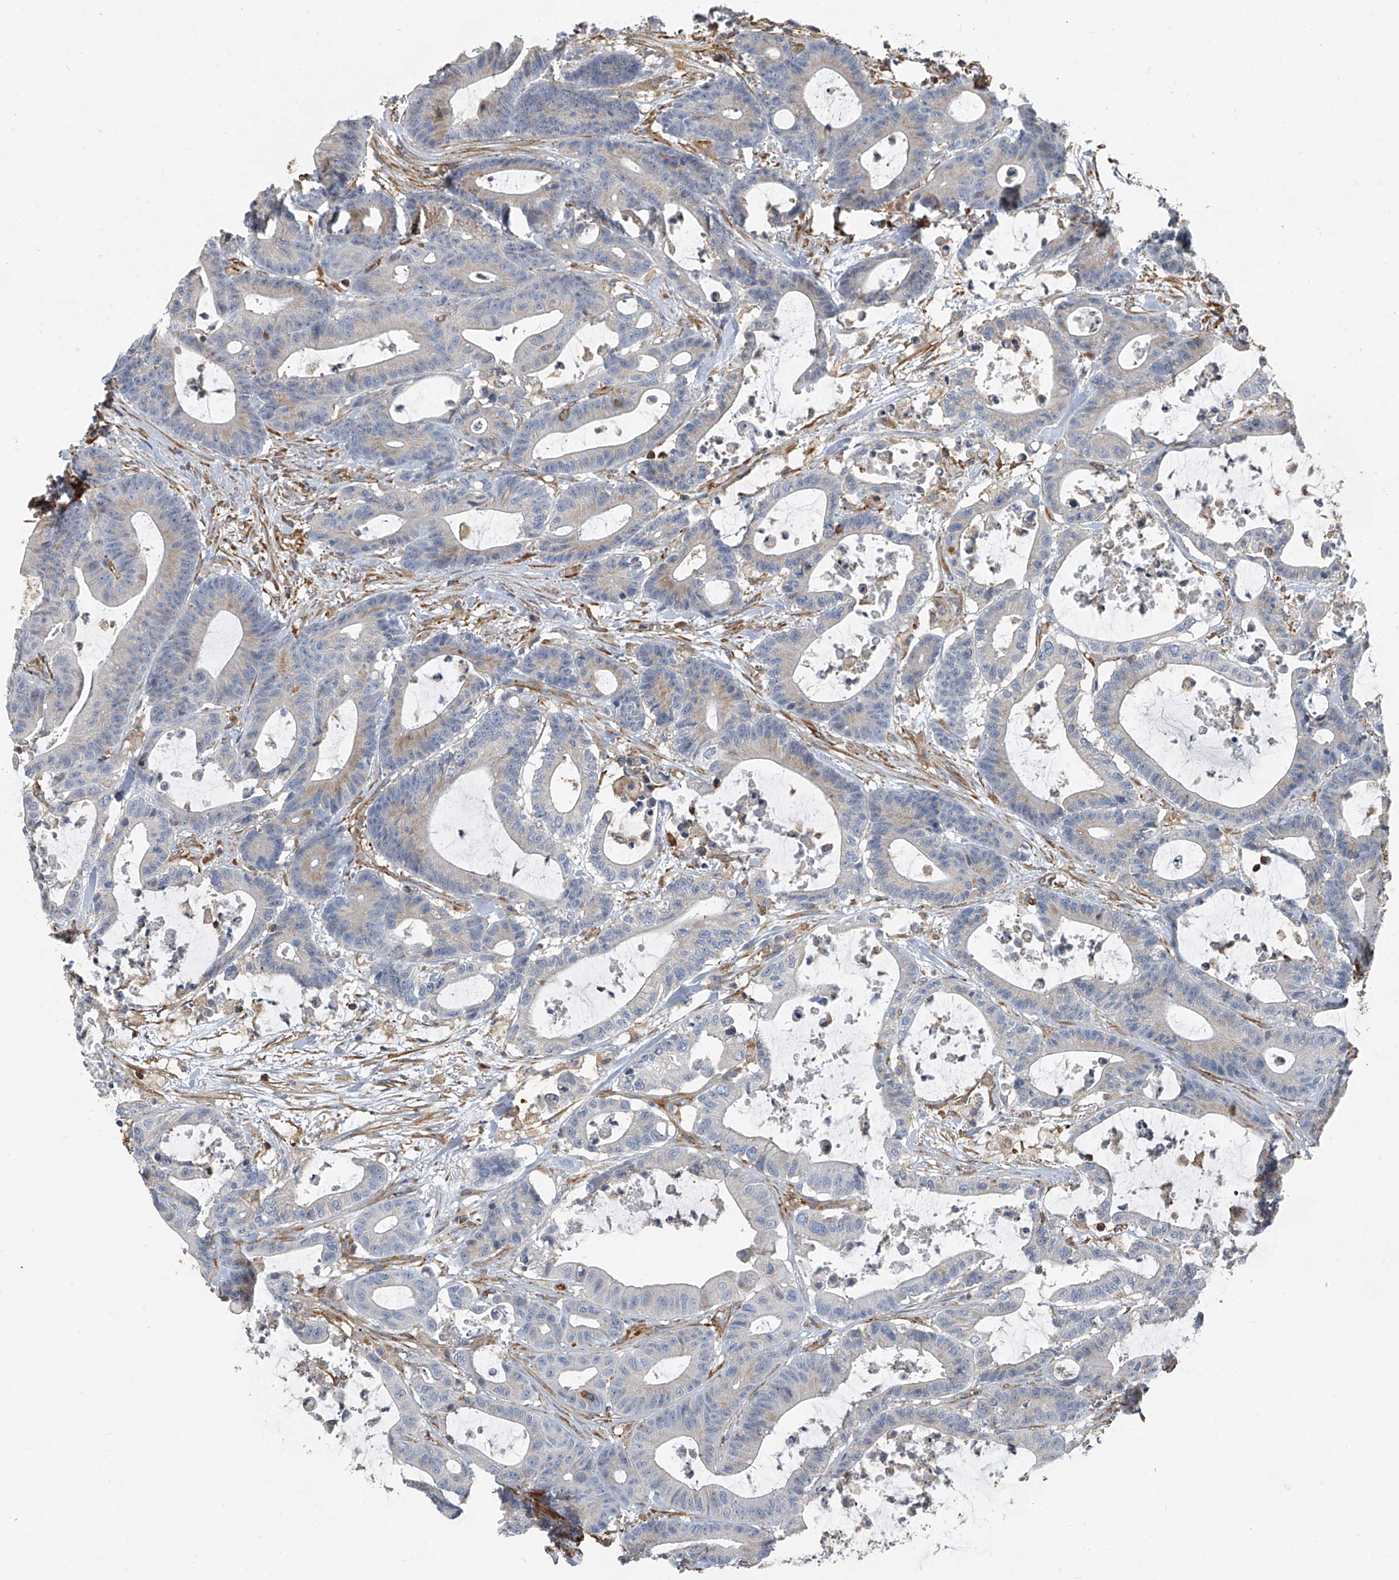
{"staining": {"intensity": "negative", "quantity": "none", "location": "none"}, "tissue": "colorectal cancer", "cell_type": "Tumor cells", "image_type": "cancer", "snomed": [{"axis": "morphology", "description": "Adenocarcinoma, NOS"}, {"axis": "topography", "description": "Colon"}], "caption": "An IHC photomicrograph of adenocarcinoma (colorectal) is shown. There is no staining in tumor cells of adenocarcinoma (colorectal).", "gene": "SEPTIN7", "patient": {"sex": "female", "age": 84}}